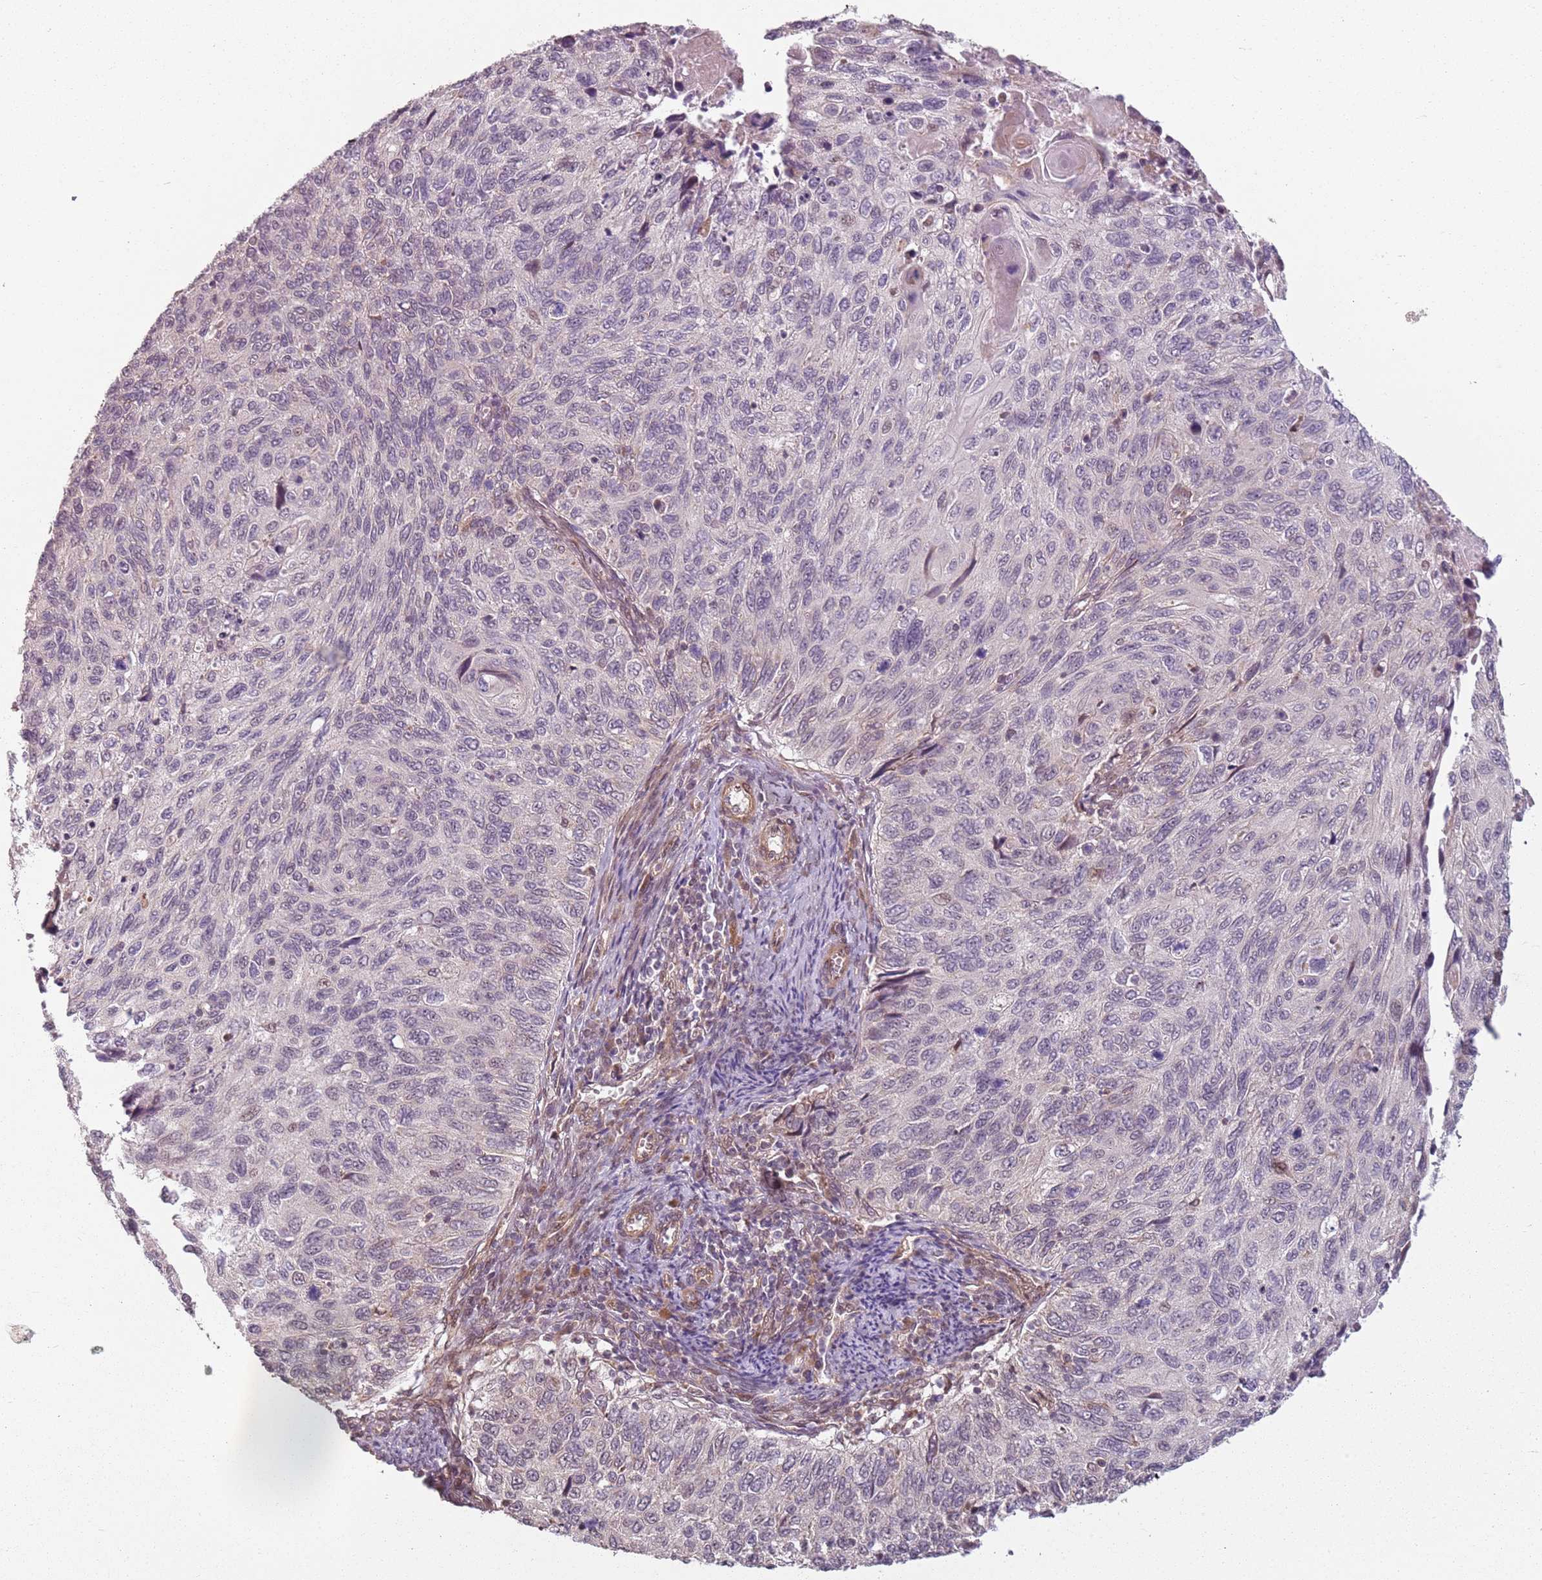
{"staining": {"intensity": "weak", "quantity": "<25%", "location": "nuclear"}, "tissue": "cervical cancer", "cell_type": "Tumor cells", "image_type": "cancer", "snomed": [{"axis": "morphology", "description": "Squamous cell carcinoma, NOS"}, {"axis": "topography", "description": "Cervix"}], "caption": "Tumor cells show no significant positivity in cervical squamous cell carcinoma.", "gene": "CHURC1", "patient": {"sex": "female", "age": 70}}